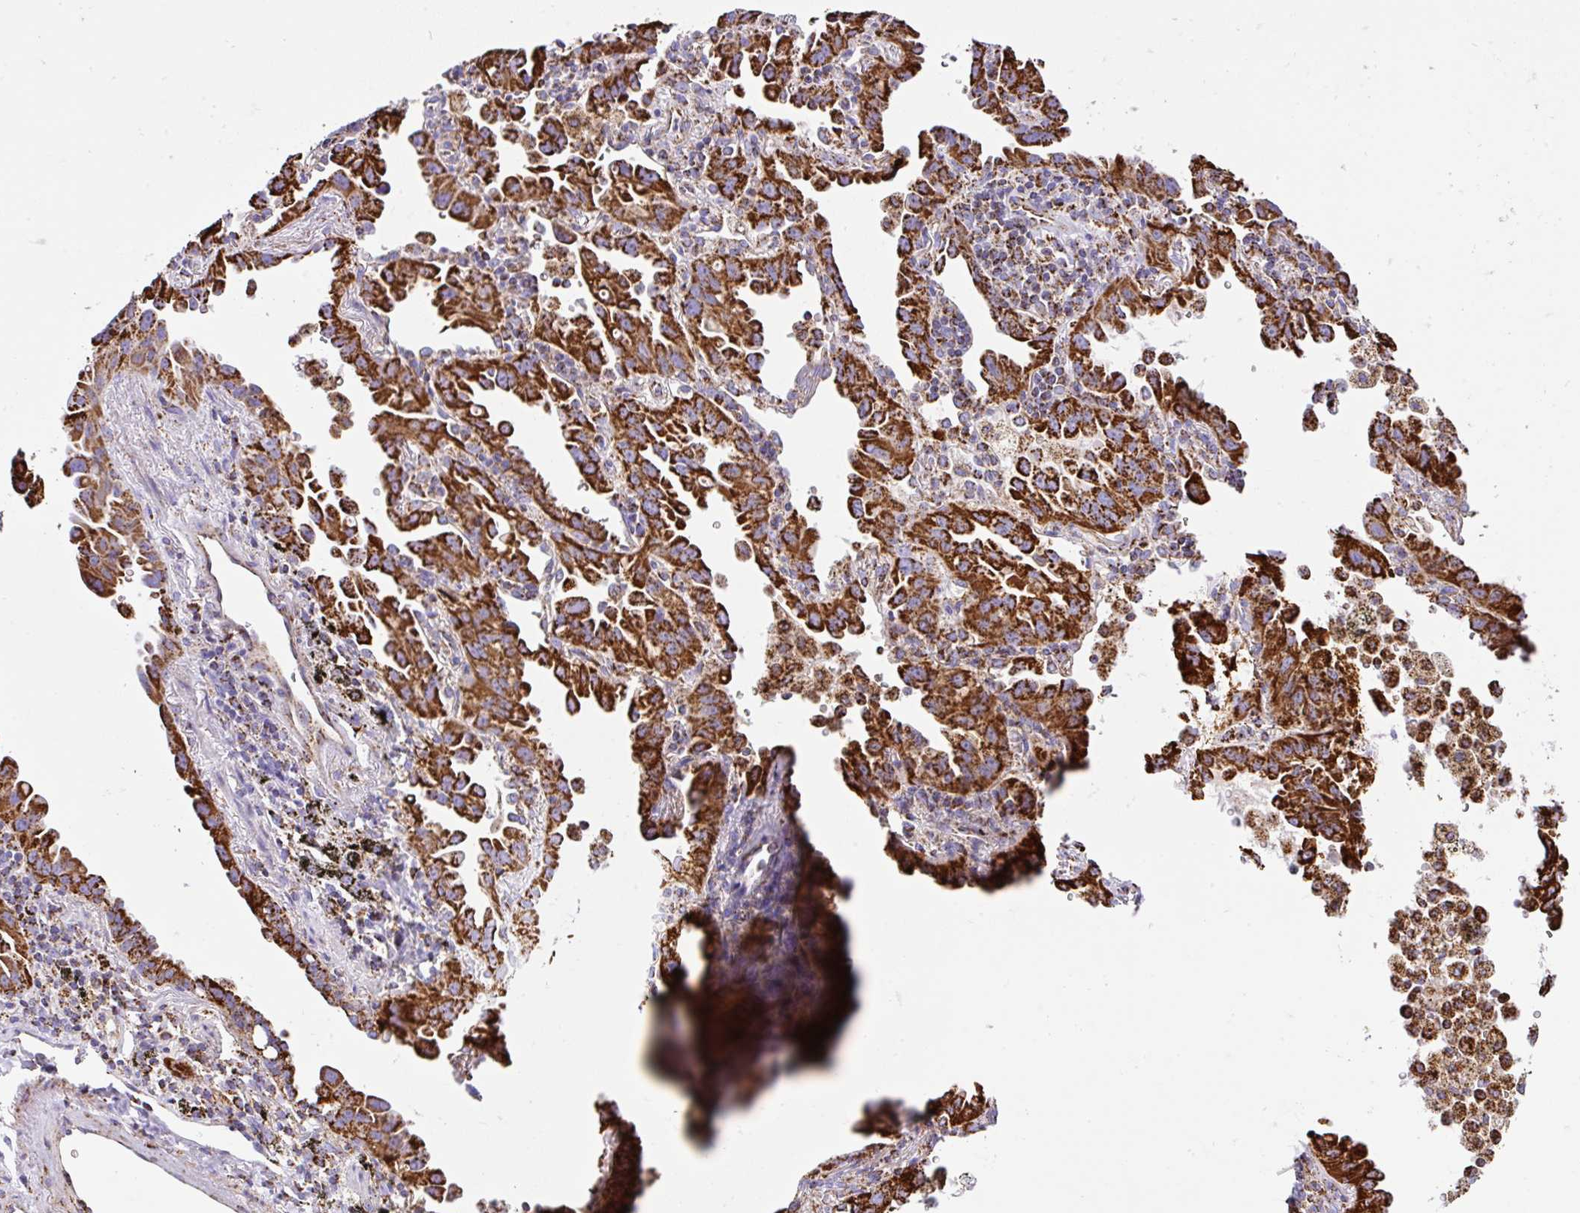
{"staining": {"intensity": "strong", "quantity": ">75%", "location": "cytoplasmic/membranous"}, "tissue": "lung cancer", "cell_type": "Tumor cells", "image_type": "cancer", "snomed": [{"axis": "morphology", "description": "Adenocarcinoma, NOS"}, {"axis": "topography", "description": "Lung"}], "caption": "High-power microscopy captured an immunohistochemistry image of lung cancer (adenocarcinoma), revealing strong cytoplasmic/membranous staining in about >75% of tumor cells.", "gene": "ANKRD33B", "patient": {"sex": "male", "age": 68}}